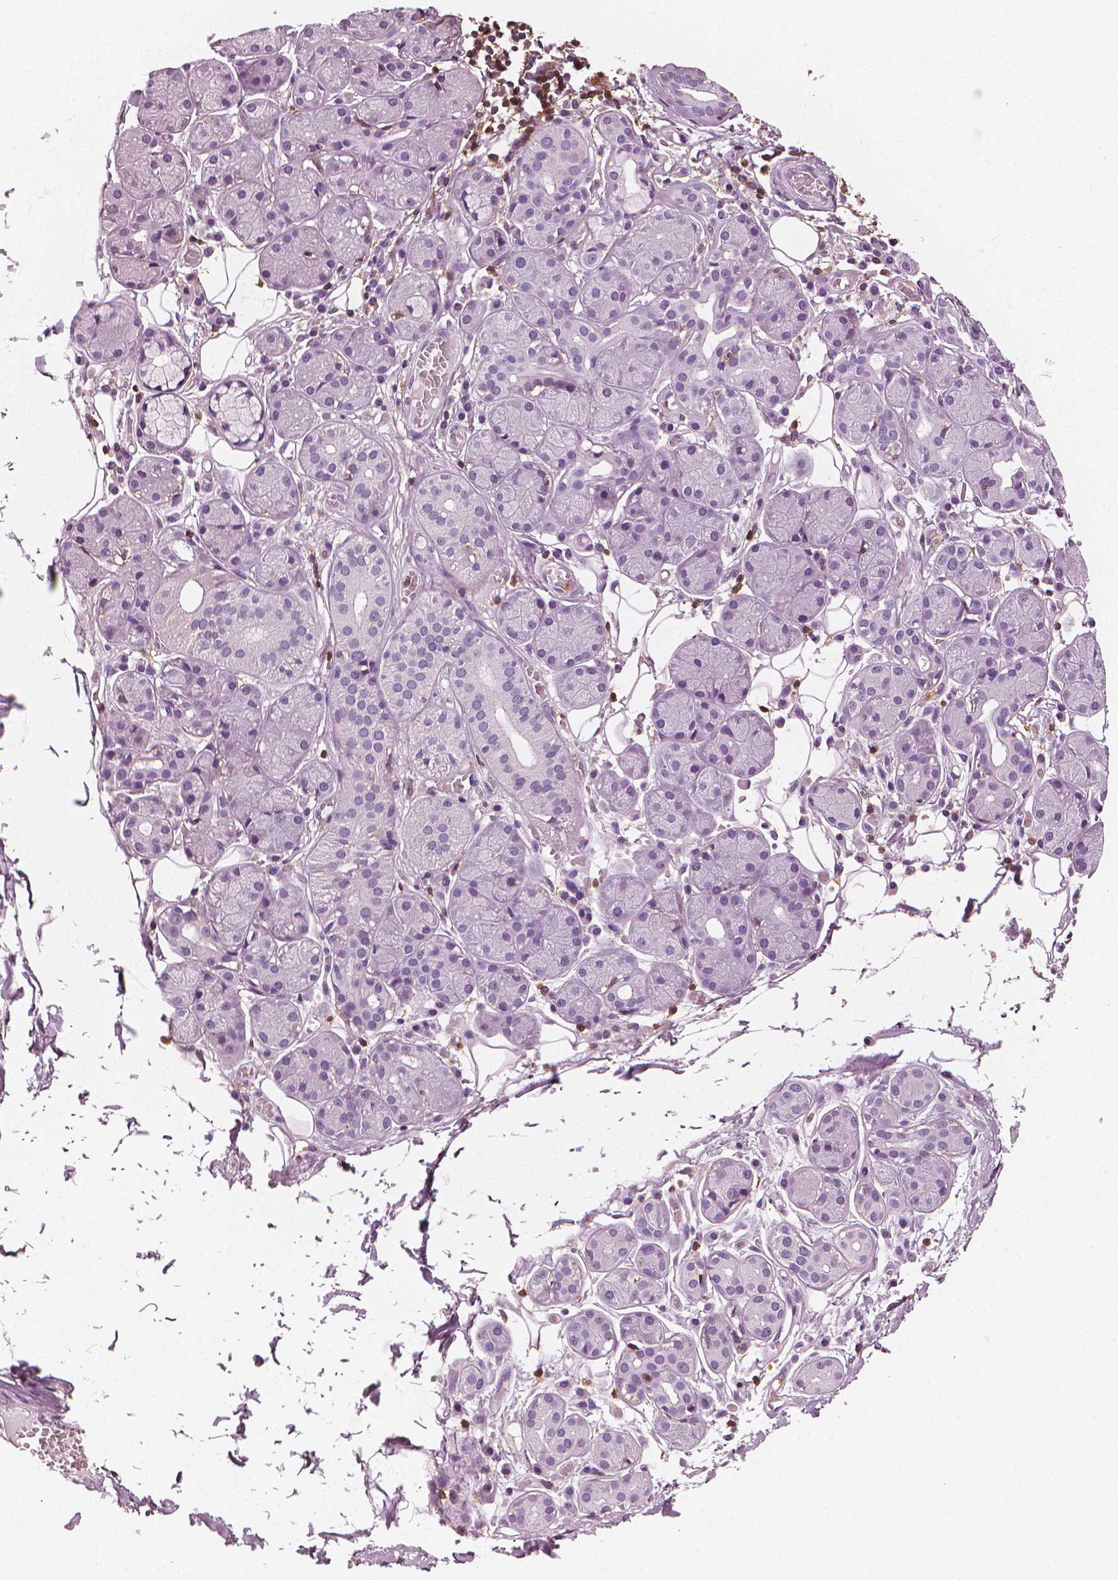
{"staining": {"intensity": "negative", "quantity": "none", "location": "none"}, "tissue": "salivary gland", "cell_type": "Glandular cells", "image_type": "normal", "snomed": [{"axis": "morphology", "description": "Normal tissue, NOS"}, {"axis": "topography", "description": "Salivary gland"}, {"axis": "topography", "description": "Peripheral nerve tissue"}], "caption": "Micrograph shows no significant protein positivity in glandular cells of unremarkable salivary gland.", "gene": "PTPRC", "patient": {"sex": "male", "age": 71}}